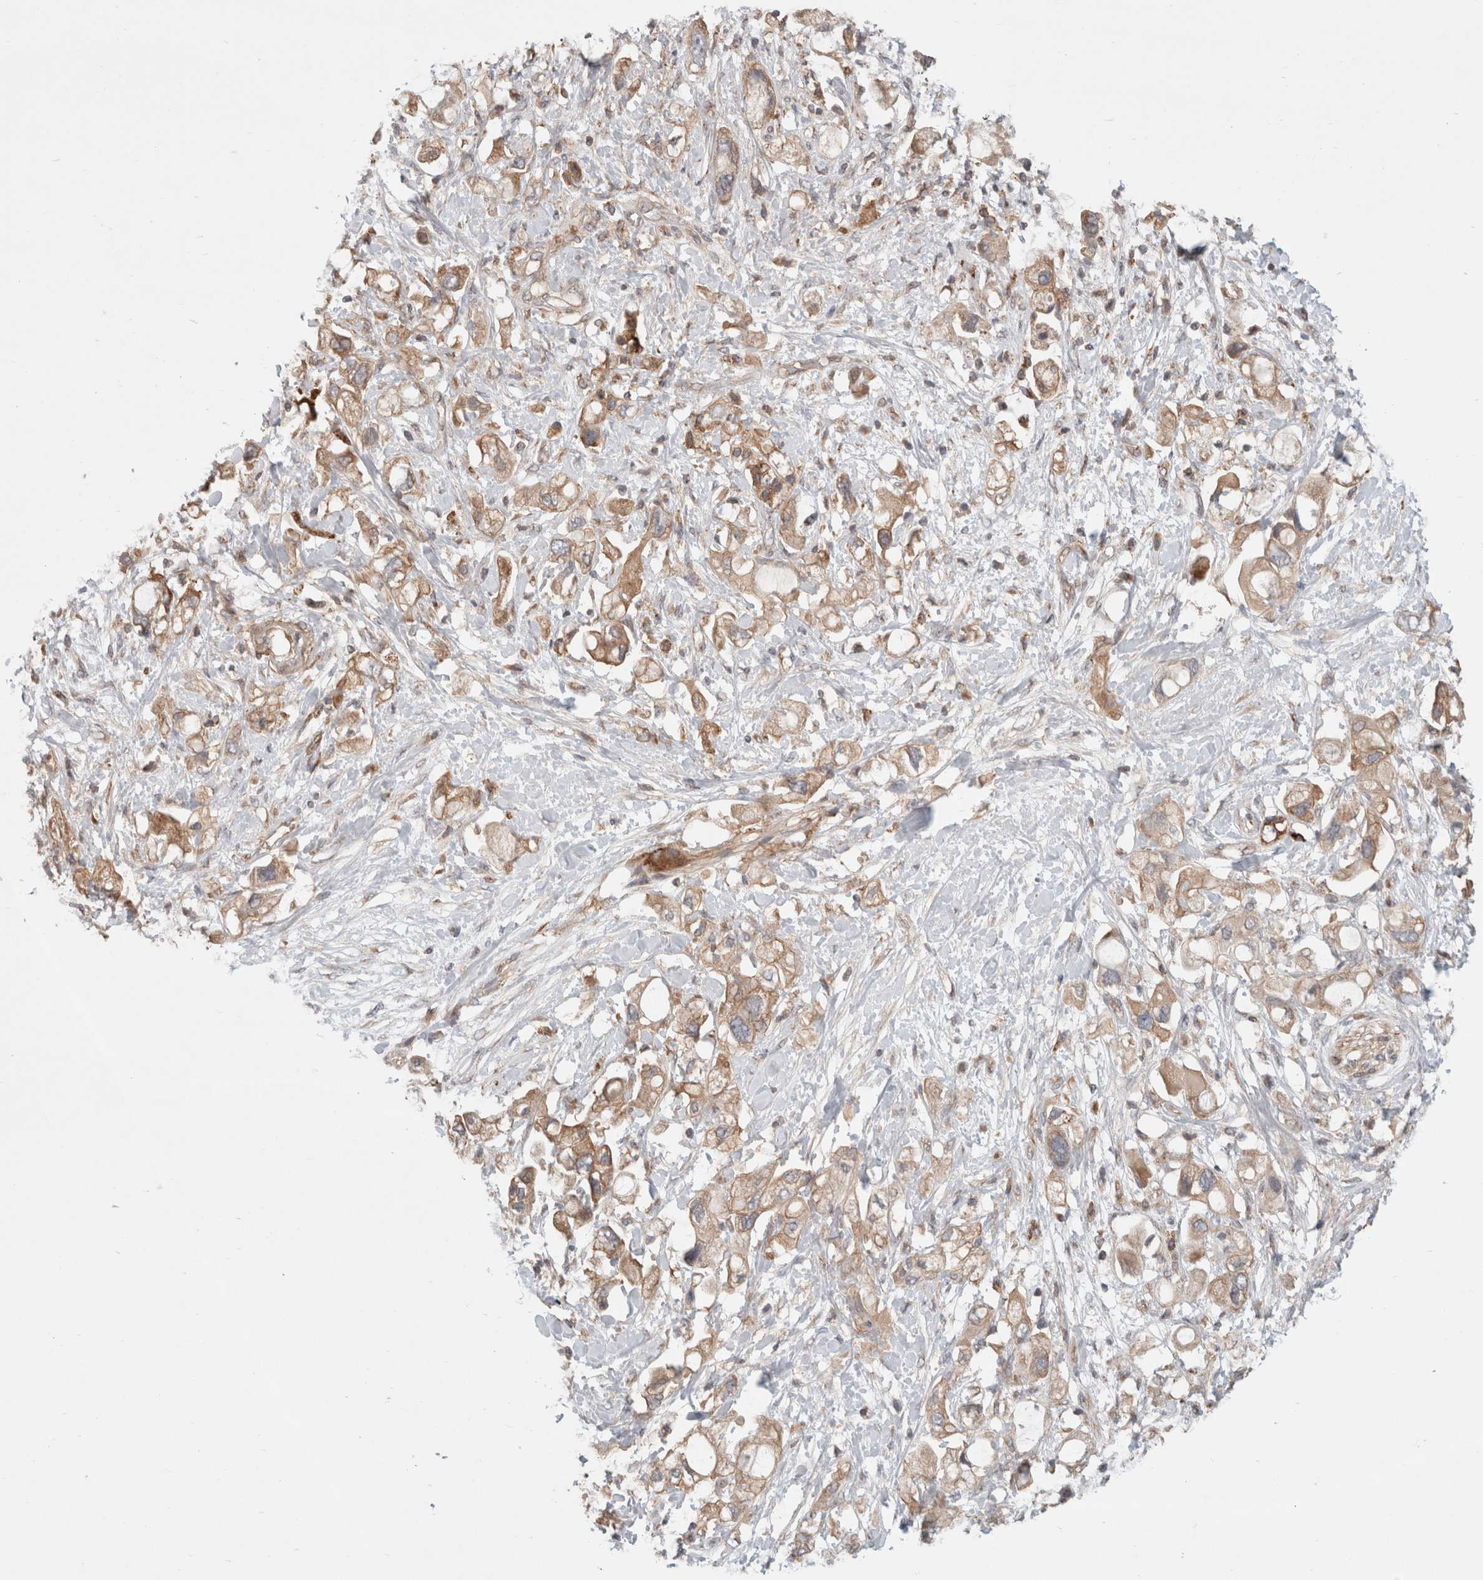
{"staining": {"intensity": "weak", "quantity": ">75%", "location": "cytoplasmic/membranous"}, "tissue": "pancreatic cancer", "cell_type": "Tumor cells", "image_type": "cancer", "snomed": [{"axis": "morphology", "description": "Adenocarcinoma, NOS"}, {"axis": "topography", "description": "Pancreas"}], "caption": "Tumor cells display weak cytoplasmic/membranous positivity in approximately >75% of cells in adenocarcinoma (pancreatic).", "gene": "HROB", "patient": {"sex": "female", "age": 56}}